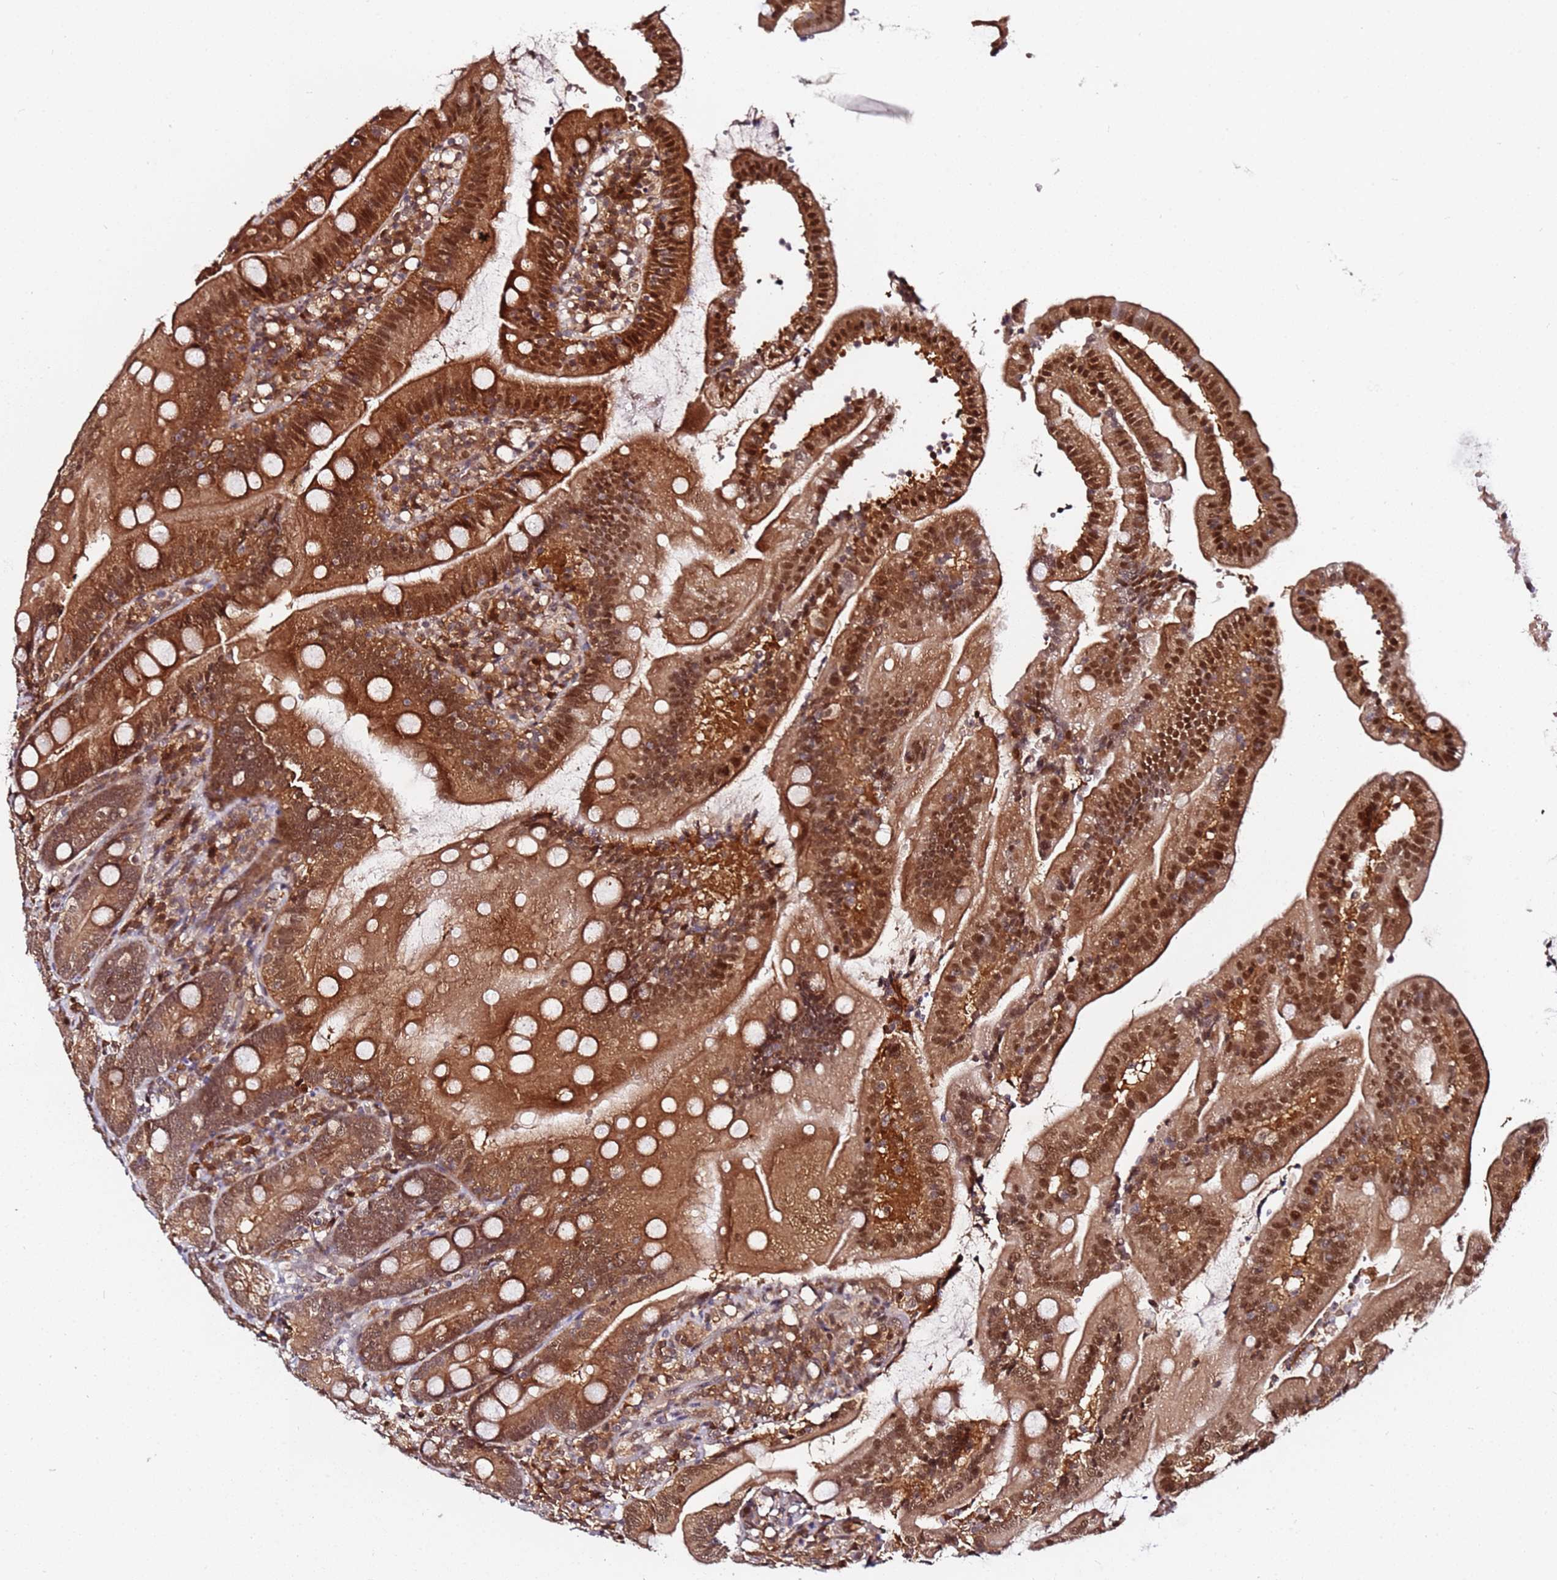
{"staining": {"intensity": "strong", "quantity": ">75%", "location": "cytoplasmic/membranous,nuclear"}, "tissue": "duodenum", "cell_type": "Glandular cells", "image_type": "normal", "snomed": [{"axis": "morphology", "description": "Normal tissue, NOS"}, {"axis": "topography", "description": "Duodenum"}], "caption": "Protein staining of benign duodenum displays strong cytoplasmic/membranous,nuclear staining in approximately >75% of glandular cells.", "gene": "RGS18", "patient": {"sex": "female", "age": 67}}